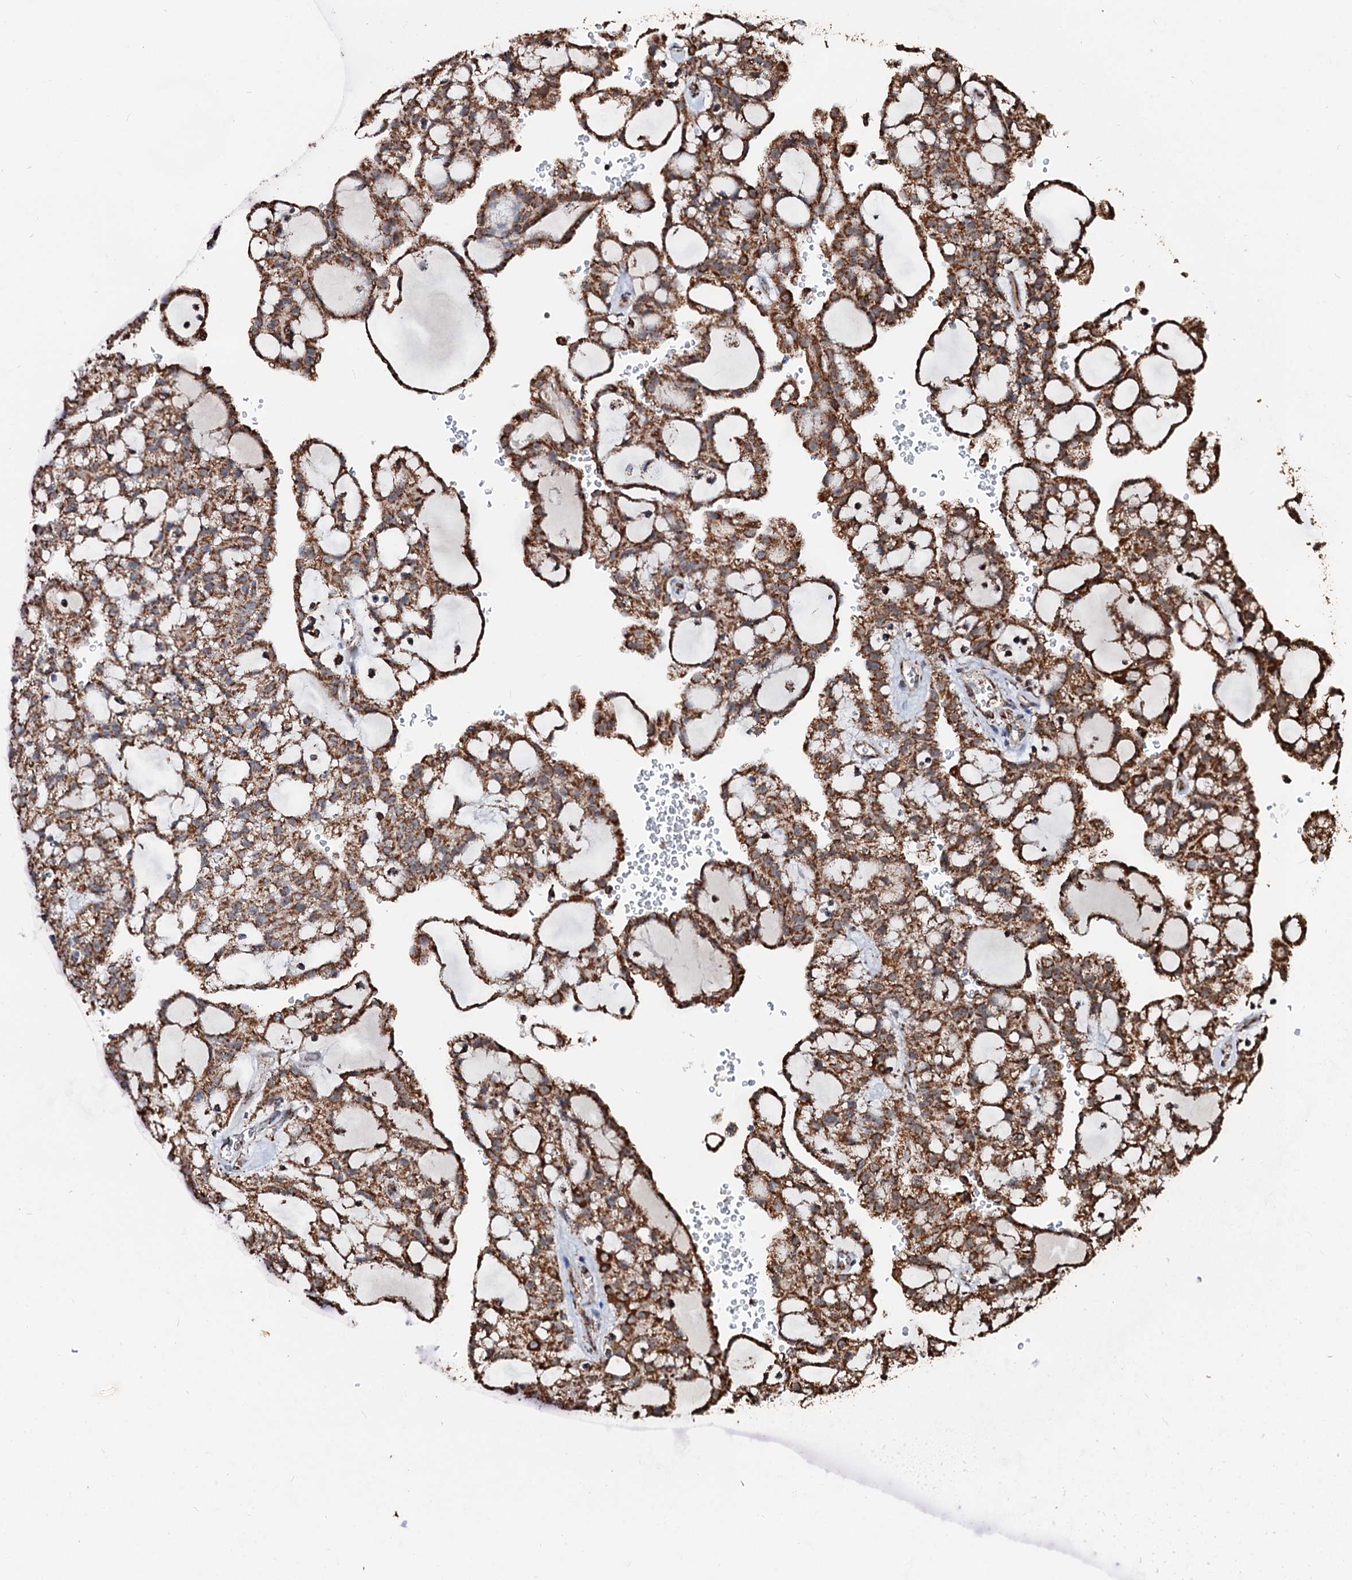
{"staining": {"intensity": "moderate", "quantity": ">75%", "location": "cytoplasmic/membranous"}, "tissue": "renal cancer", "cell_type": "Tumor cells", "image_type": "cancer", "snomed": [{"axis": "morphology", "description": "Adenocarcinoma, NOS"}, {"axis": "topography", "description": "Kidney"}], "caption": "This histopathology image exhibits IHC staining of adenocarcinoma (renal), with medium moderate cytoplasmic/membranous expression in approximately >75% of tumor cells.", "gene": "SECISBP2L", "patient": {"sex": "male", "age": 63}}